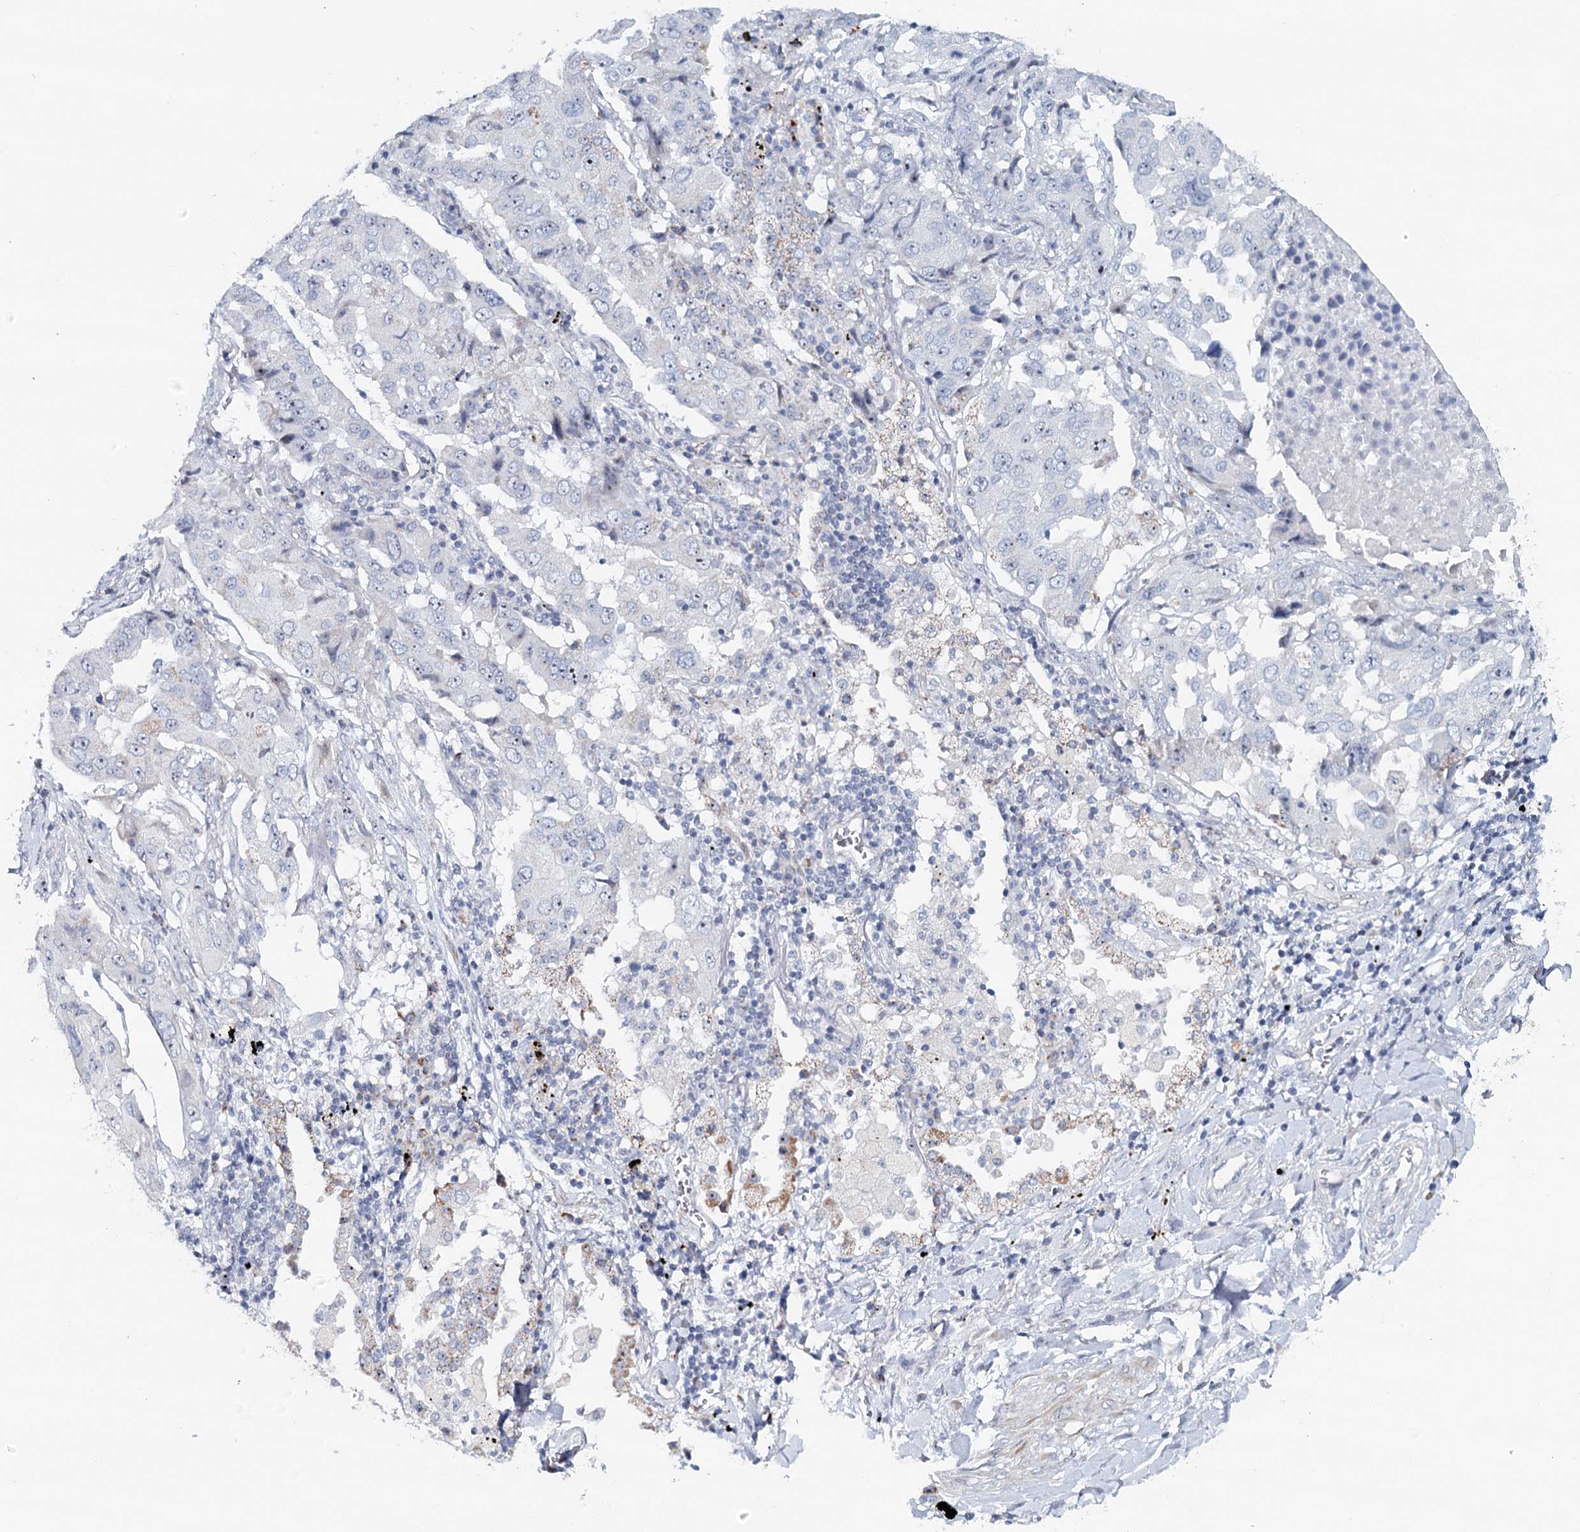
{"staining": {"intensity": "negative", "quantity": "none", "location": "none"}, "tissue": "lung cancer", "cell_type": "Tumor cells", "image_type": "cancer", "snomed": [{"axis": "morphology", "description": "Adenocarcinoma, NOS"}, {"axis": "topography", "description": "Lung"}], "caption": "Lung adenocarcinoma was stained to show a protein in brown. There is no significant expression in tumor cells.", "gene": "RBM43", "patient": {"sex": "female", "age": 65}}